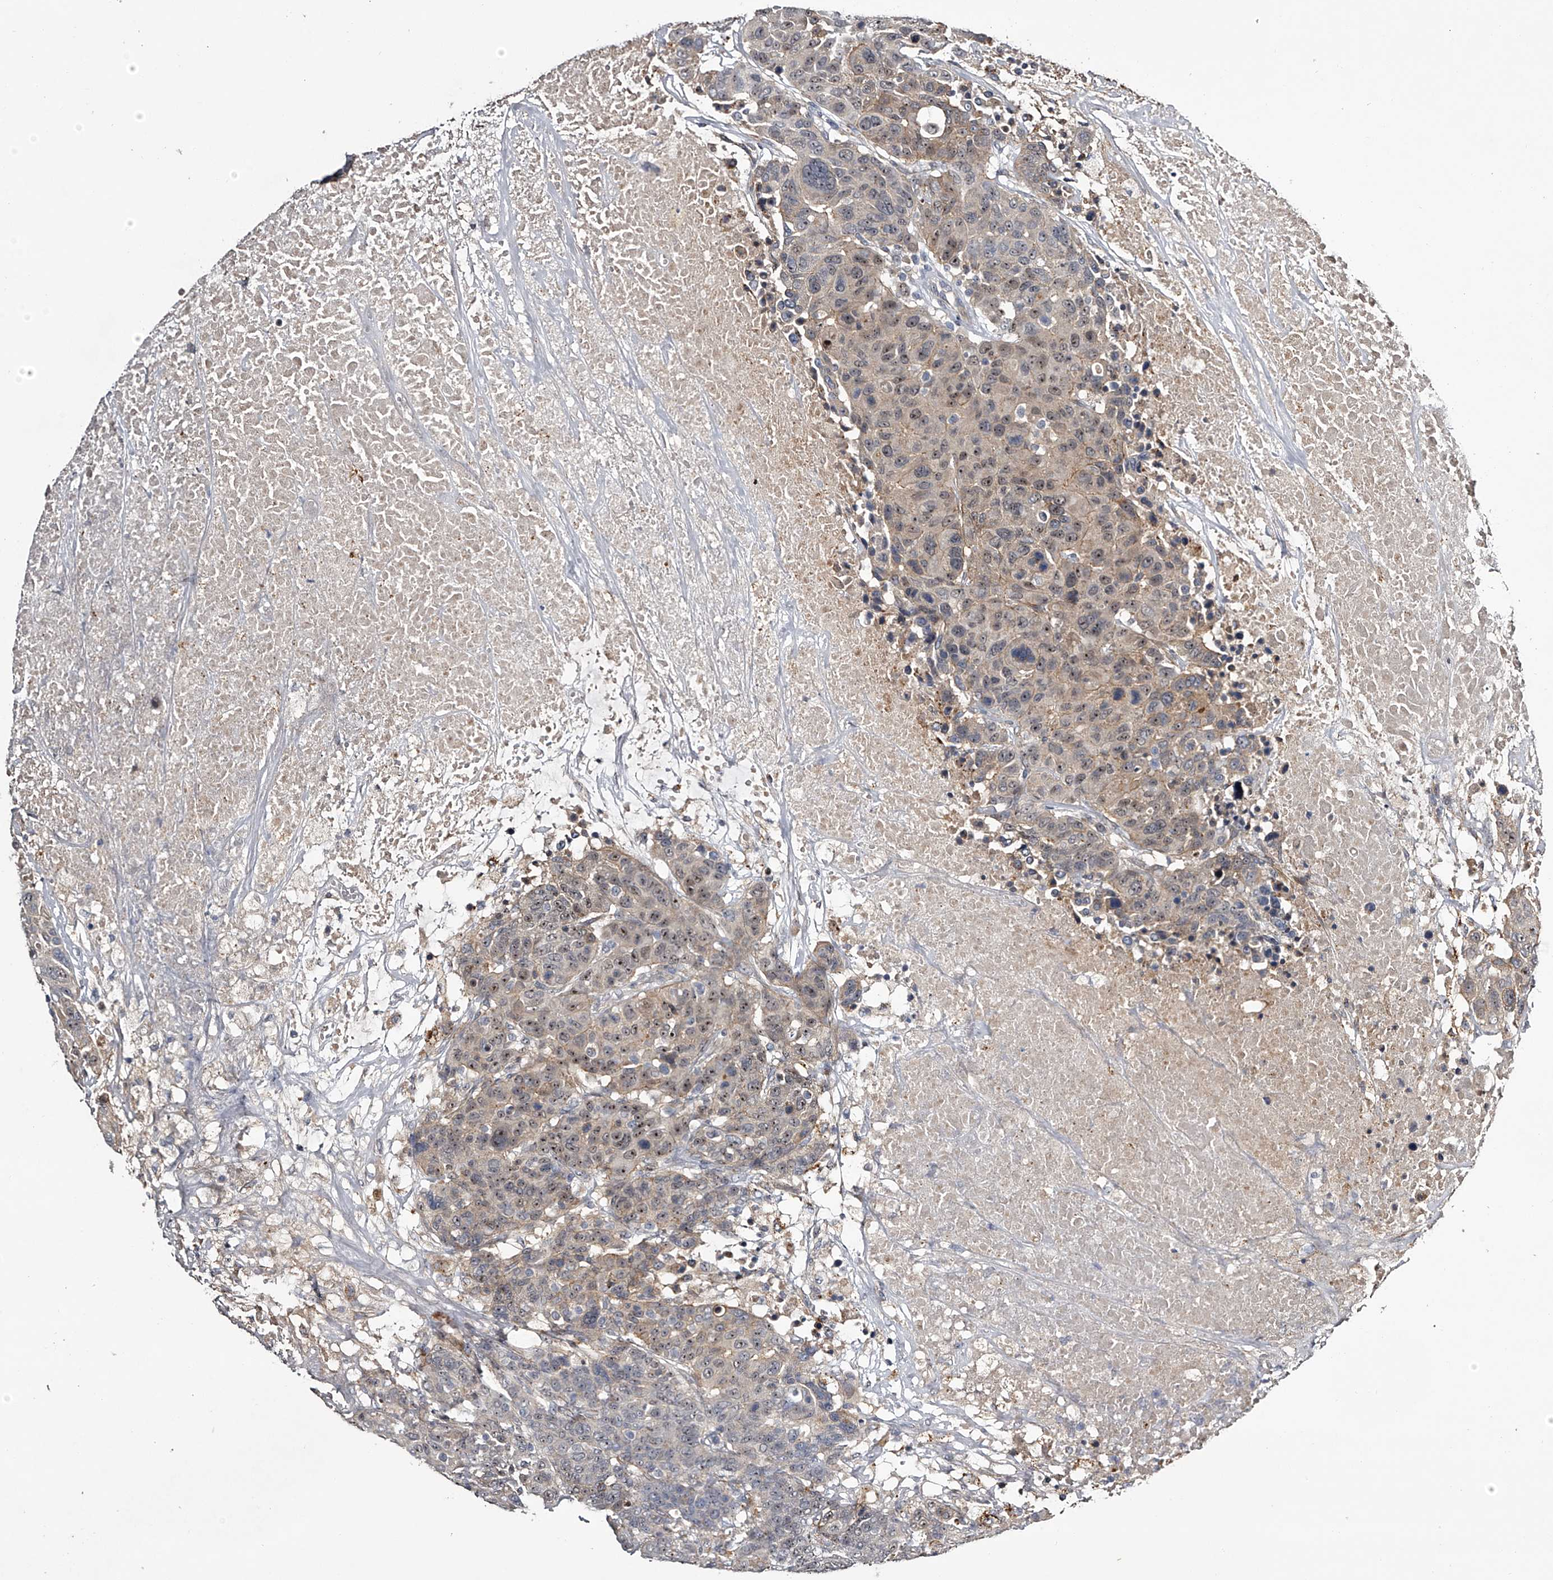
{"staining": {"intensity": "weak", "quantity": "25%-75%", "location": "nuclear"}, "tissue": "breast cancer", "cell_type": "Tumor cells", "image_type": "cancer", "snomed": [{"axis": "morphology", "description": "Duct carcinoma"}, {"axis": "topography", "description": "Breast"}], "caption": "Protein analysis of invasive ductal carcinoma (breast) tissue exhibits weak nuclear expression in about 25%-75% of tumor cells.", "gene": "MDN1", "patient": {"sex": "female", "age": 37}}